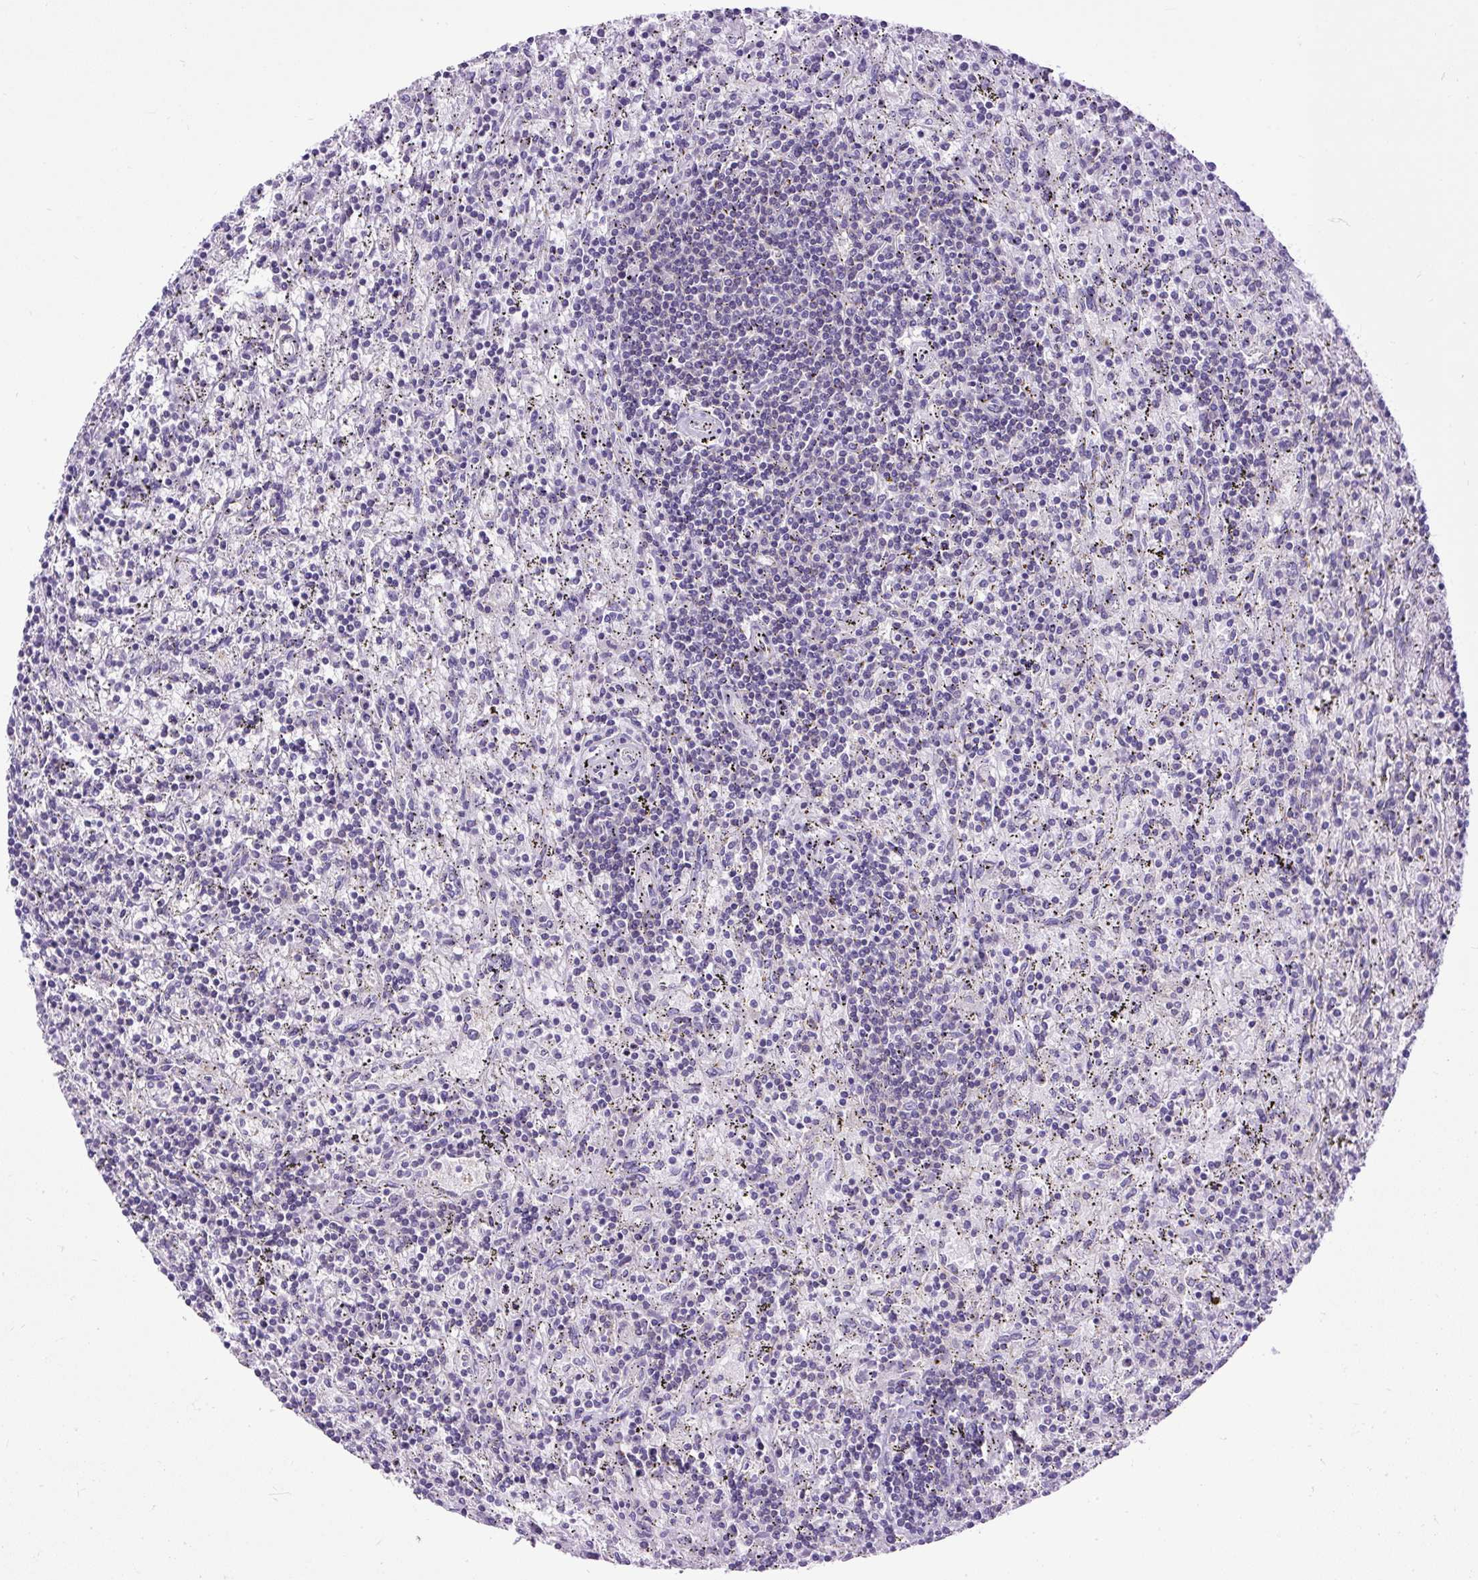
{"staining": {"intensity": "negative", "quantity": "none", "location": "none"}, "tissue": "lymphoma", "cell_type": "Tumor cells", "image_type": "cancer", "snomed": [{"axis": "morphology", "description": "Malignant lymphoma, non-Hodgkin's type, Low grade"}, {"axis": "topography", "description": "Spleen"}], "caption": "DAB (3,3'-diaminobenzidine) immunohistochemical staining of low-grade malignant lymphoma, non-Hodgkin's type demonstrates no significant positivity in tumor cells.", "gene": "MAP1S", "patient": {"sex": "male", "age": 76}}